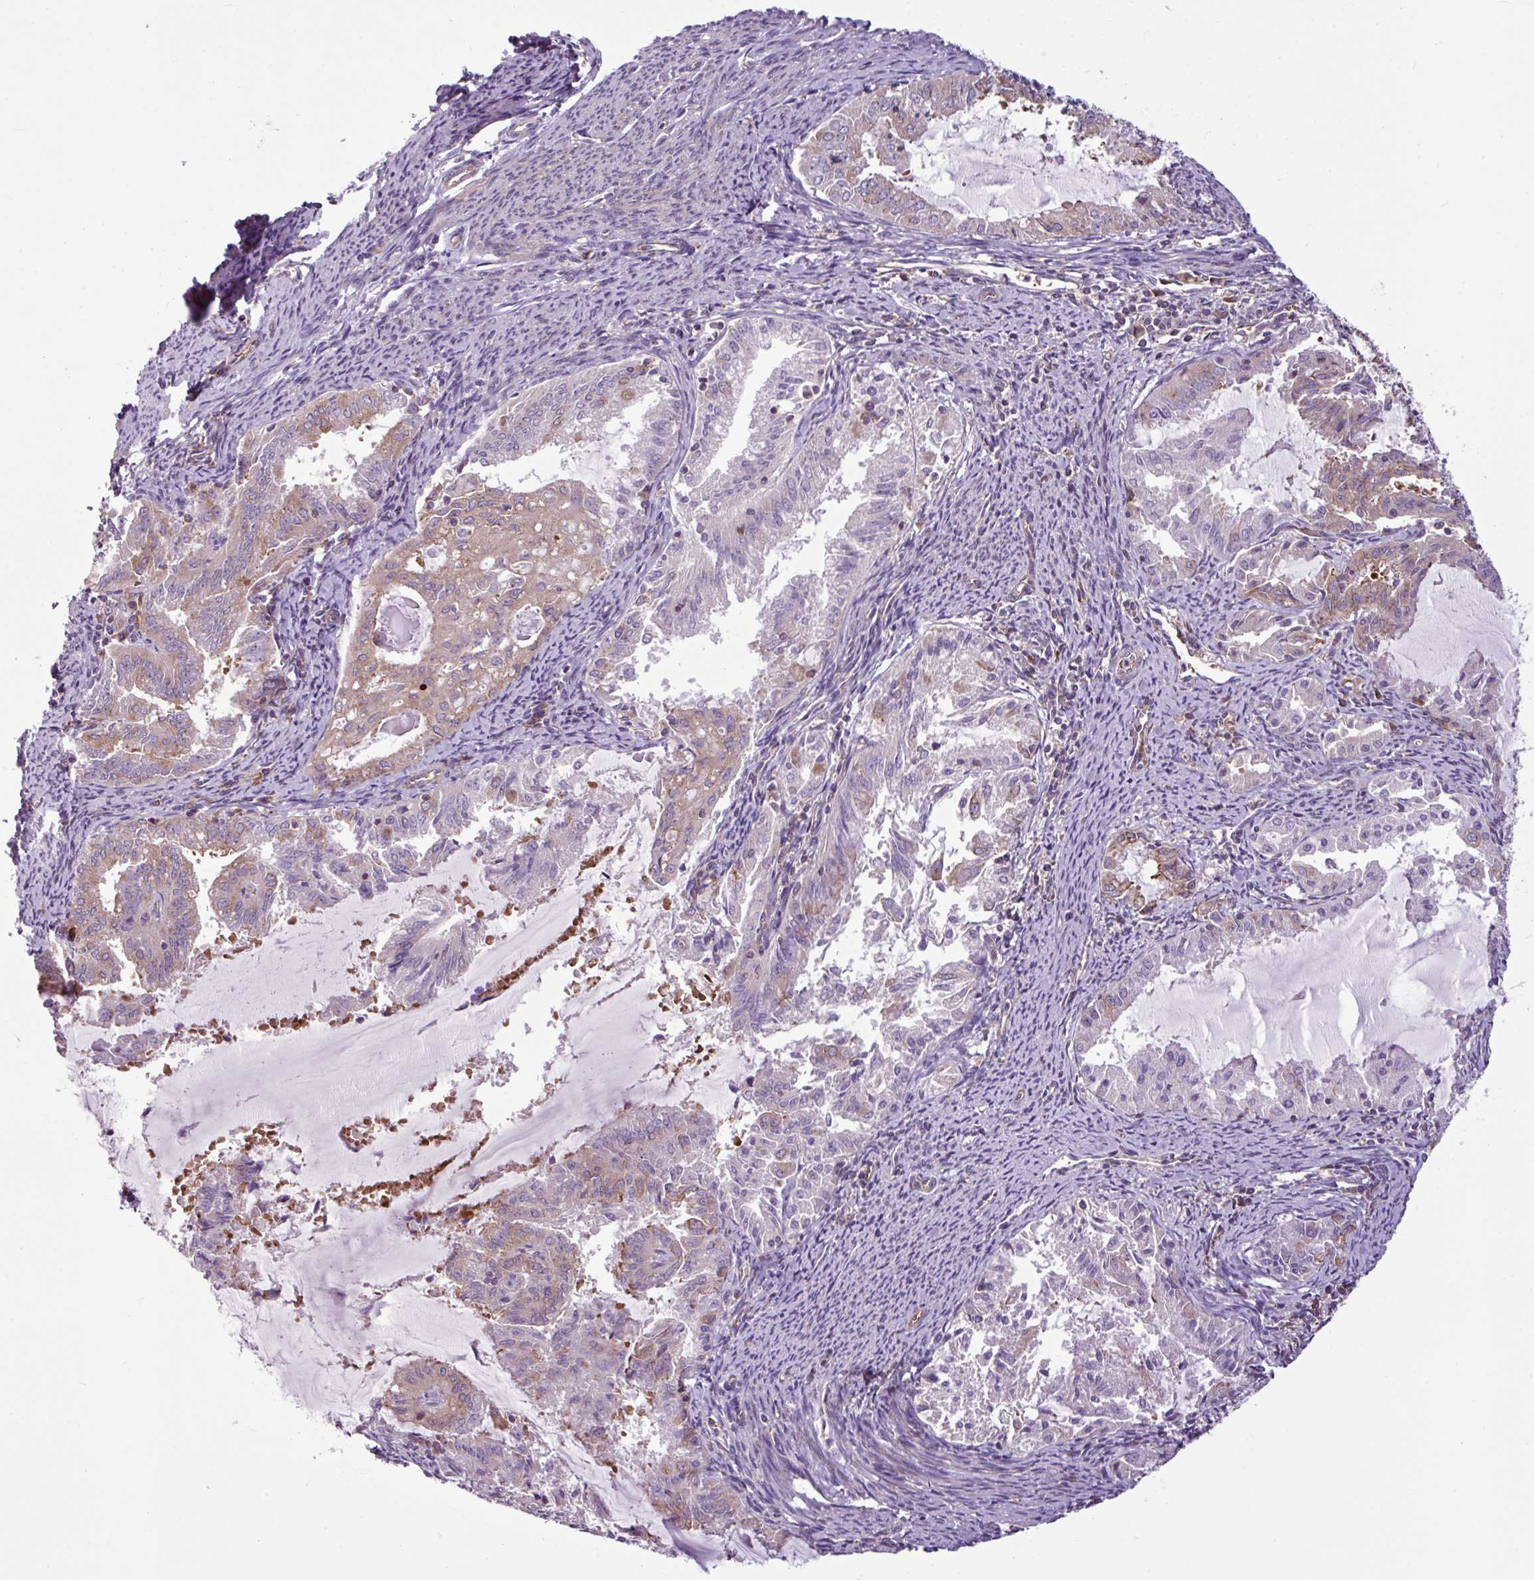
{"staining": {"intensity": "moderate", "quantity": "25%-75%", "location": "cytoplasmic/membranous"}, "tissue": "endometrial cancer", "cell_type": "Tumor cells", "image_type": "cancer", "snomed": [{"axis": "morphology", "description": "Adenocarcinoma, NOS"}, {"axis": "topography", "description": "Endometrium"}], "caption": "Brown immunohistochemical staining in endometrial adenocarcinoma shows moderate cytoplasmic/membranous positivity in about 25%-75% of tumor cells.", "gene": "MROH2A", "patient": {"sex": "female", "age": 70}}